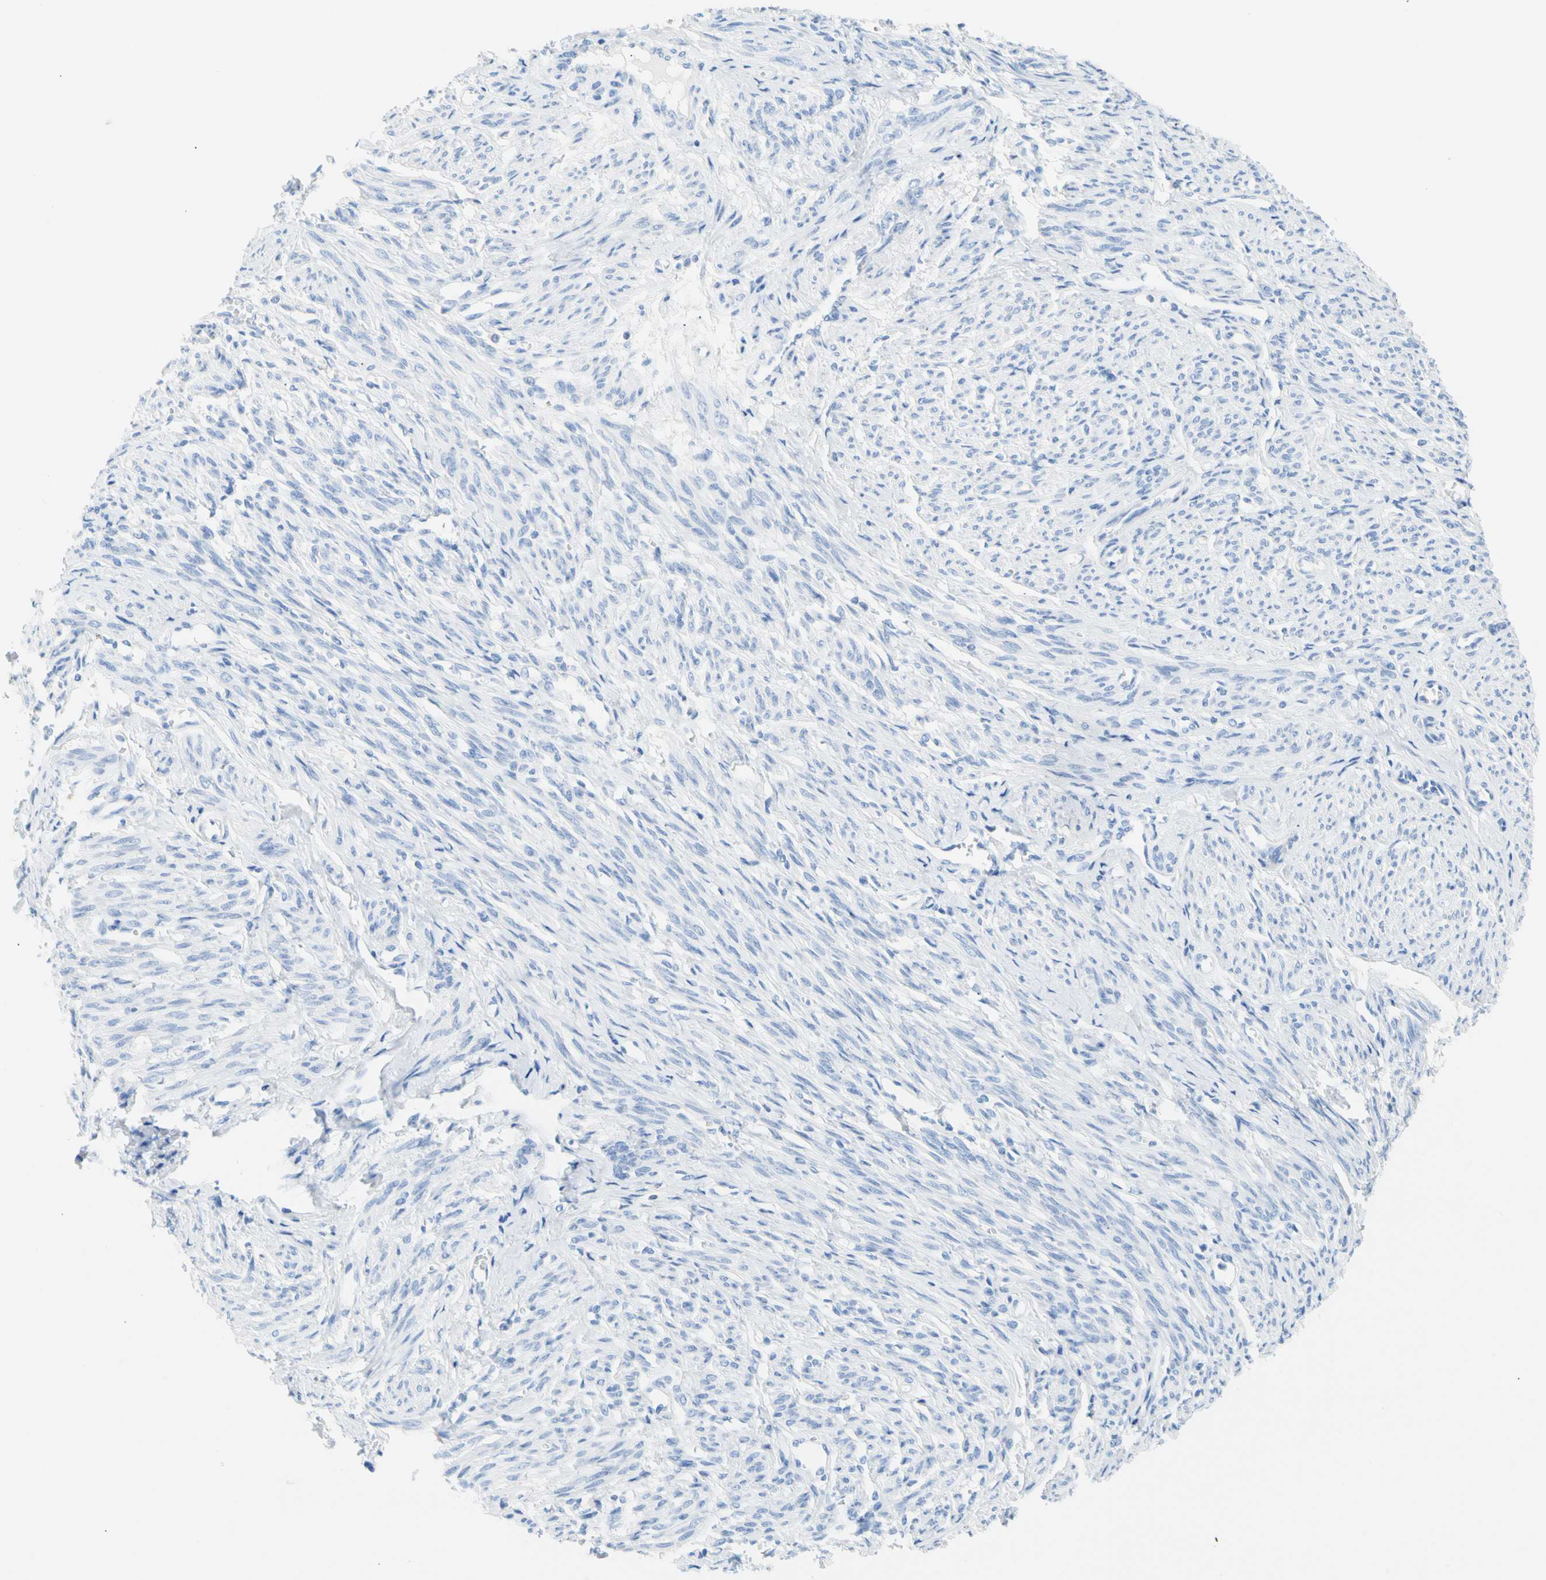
{"staining": {"intensity": "negative", "quantity": "none", "location": "none"}, "tissue": "smooth muscle", "cell_type": "Smooth muscle cells", "image_type": "normal", "snomed": [{"axis": "morphology", "description": "Normal tissue, NOS"}, {"axis": "topography", "description": "Smooth muscle"}], "caption": "Unremarkable smooth muscle was stained to show a protein in brown. There is no significant positivity in smooth muscle cells. (DAB (3,3'-diaminobenzidine) immunohistochemistry with hematoxylin counter stain).", "gene": "CEL", "patient": {"sex": "female", "age": 65}}